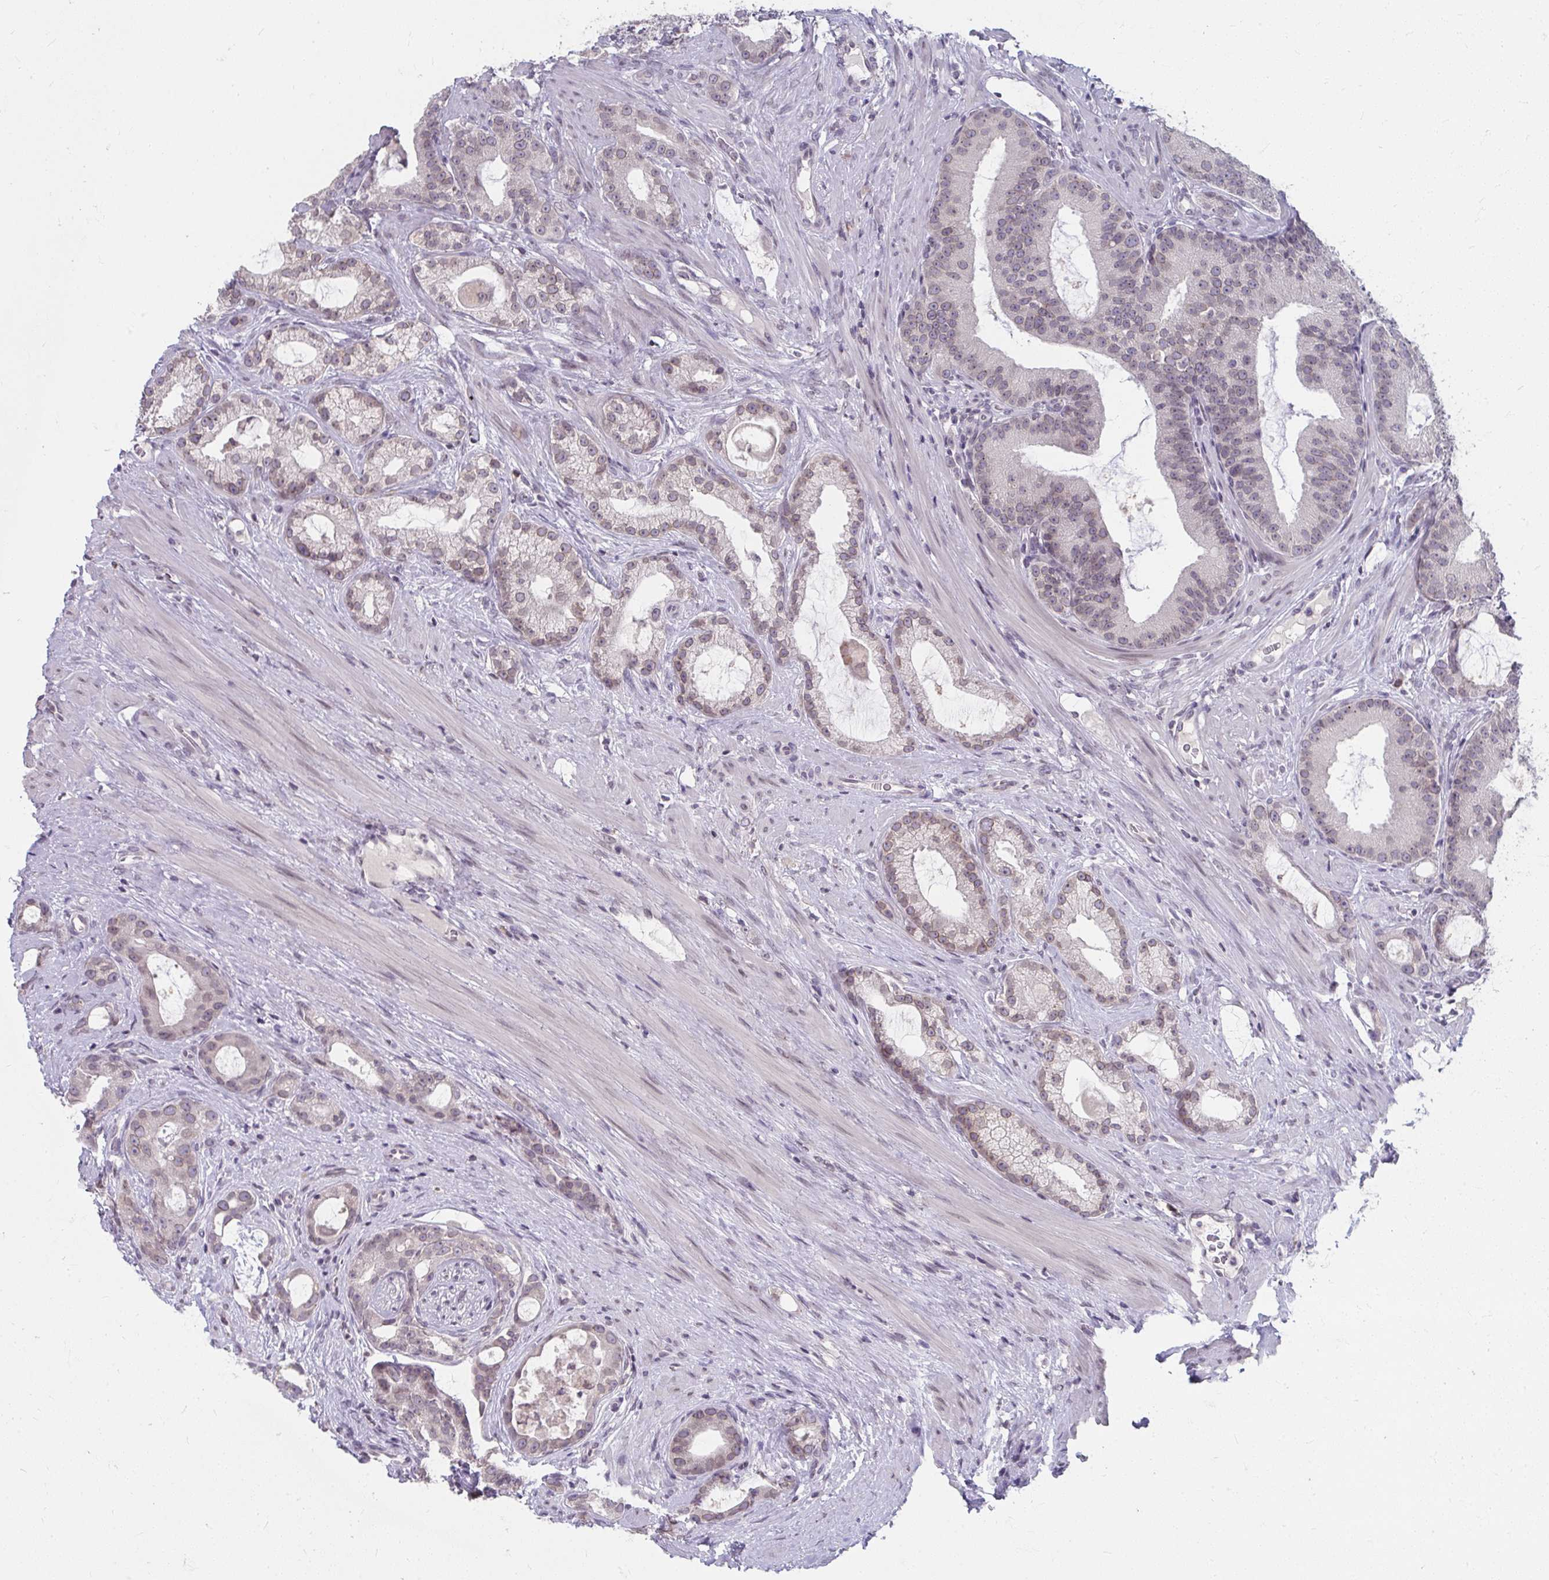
{"staining": {"intensity": "weak", "quantity": "<25%", "location": "cytoplasmic/membranous,nuclear"}, "tissue": "prostate cancer", "cell_type": "Tumor cells", "image_type": "cancer", "snomed": [{"axis": "morphology", "description": "Adenocarcinoma, High grade"}, {"axis": "topography", "description": "Prostate"}], "caption": "Immunohistochemistry (IHC) of high-grade adenocarcinoma (prostate) displays no positivity in tumor cells.", "gene": "NUP133", "patient": {"sex": "male", "age": 65}}